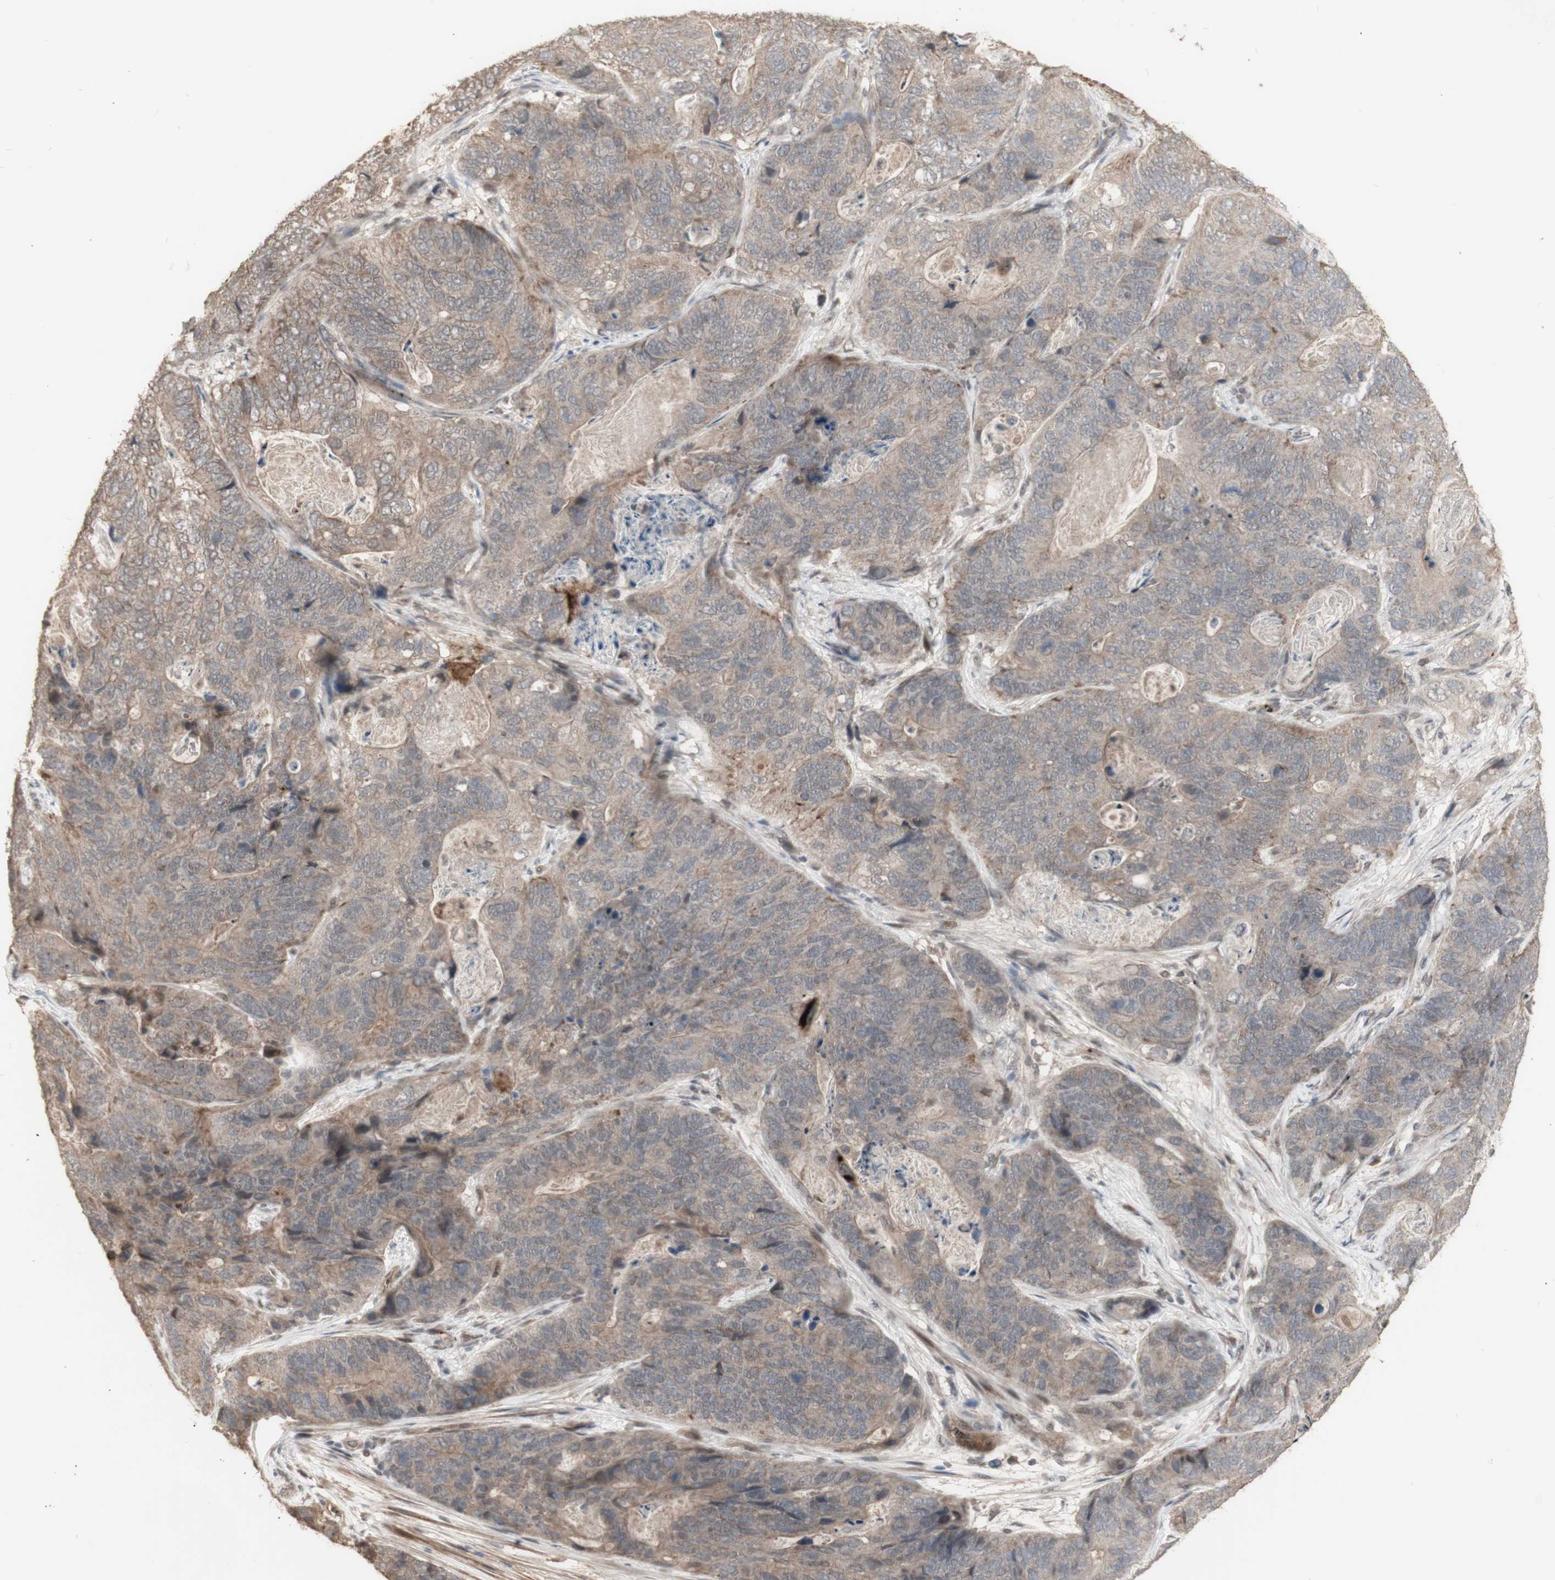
{"staining": {"intensity": "moderate", "quantity": "25%-75%", "location": "cytoplasmic/membranous"}, "tissue": "stomach cancer", "cell_type": "Tumor cells", "image_type": "cancer", "snomed": [{"axis": "morphology", "description": "Adenocarcinoma, NOS"}, {"axis": "topography", "description": "Stomach"}], "caption": "Approximately 25%-75% of tumor cells in human stomach cancer exhibit moderate cytoplasmic/membranous protein staining as visualized by brown immunohistochemical staining.", "gene": "ALOX12", "patient": {"sex": "female", "age": 89}}